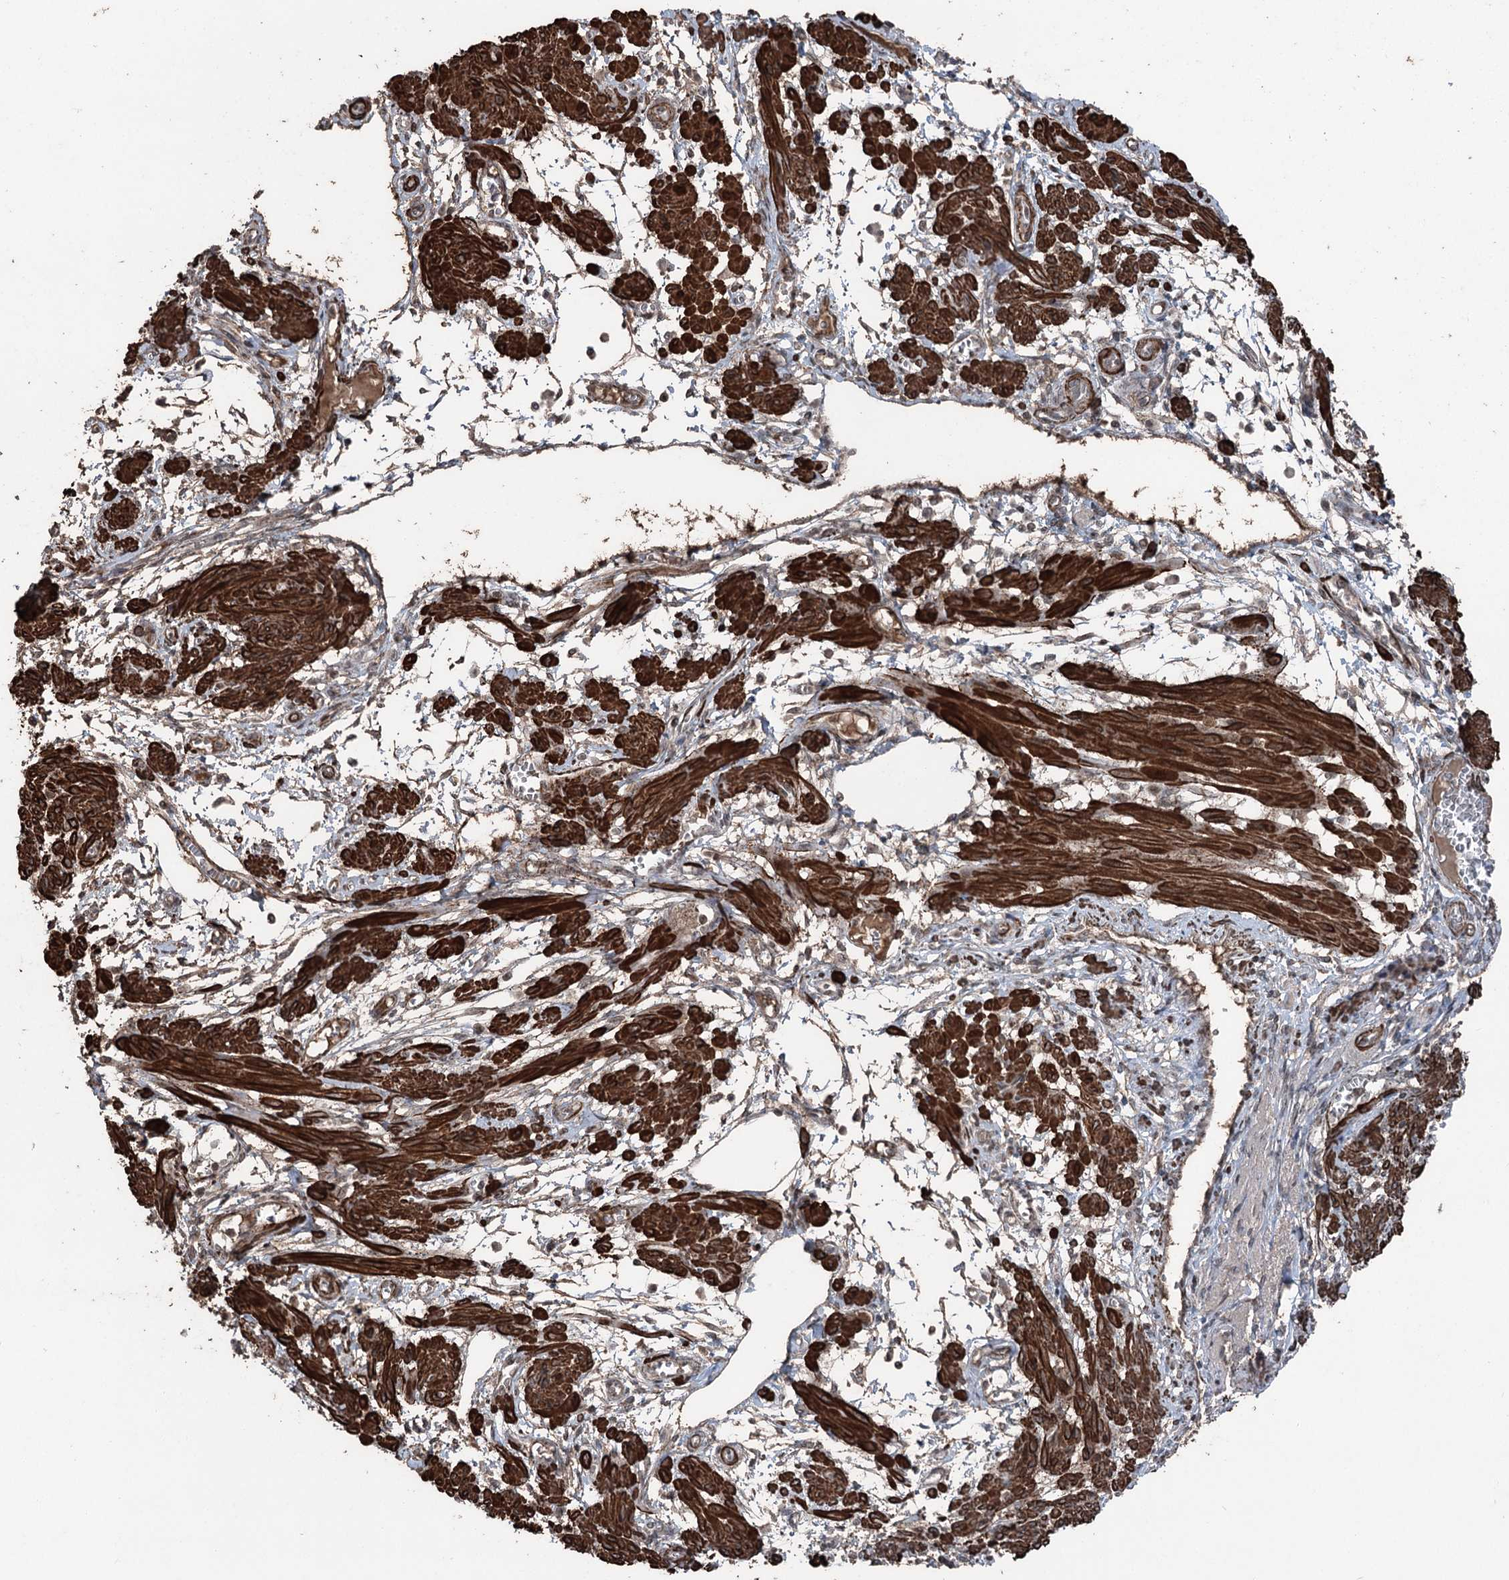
{"staining": {"intensity": "strong", "quantity": ">75%", "location": "cytoplasmic/membranous"}, "tissue": "smooth muscle", "cell_type": "Smooth muscle cells", "image_type": "normal", "snomed": [{"axis": "morphology", "description": "Normal tissue, NOS"}, {"axis": "topography", "description": "Smooth muscle"}], "caption": "IHC photomicrograph of unremarkable smooth muscle: human smooth muscle stained using IHC shows high levels of strong protein expression localized specifically in the cytoplasmic/membranous of smooth muscle cells, appearing as a cytoplasmic/membranous brown color.", "gene": "CCDC82", "patient": {"sex": "female", "age": 39}}